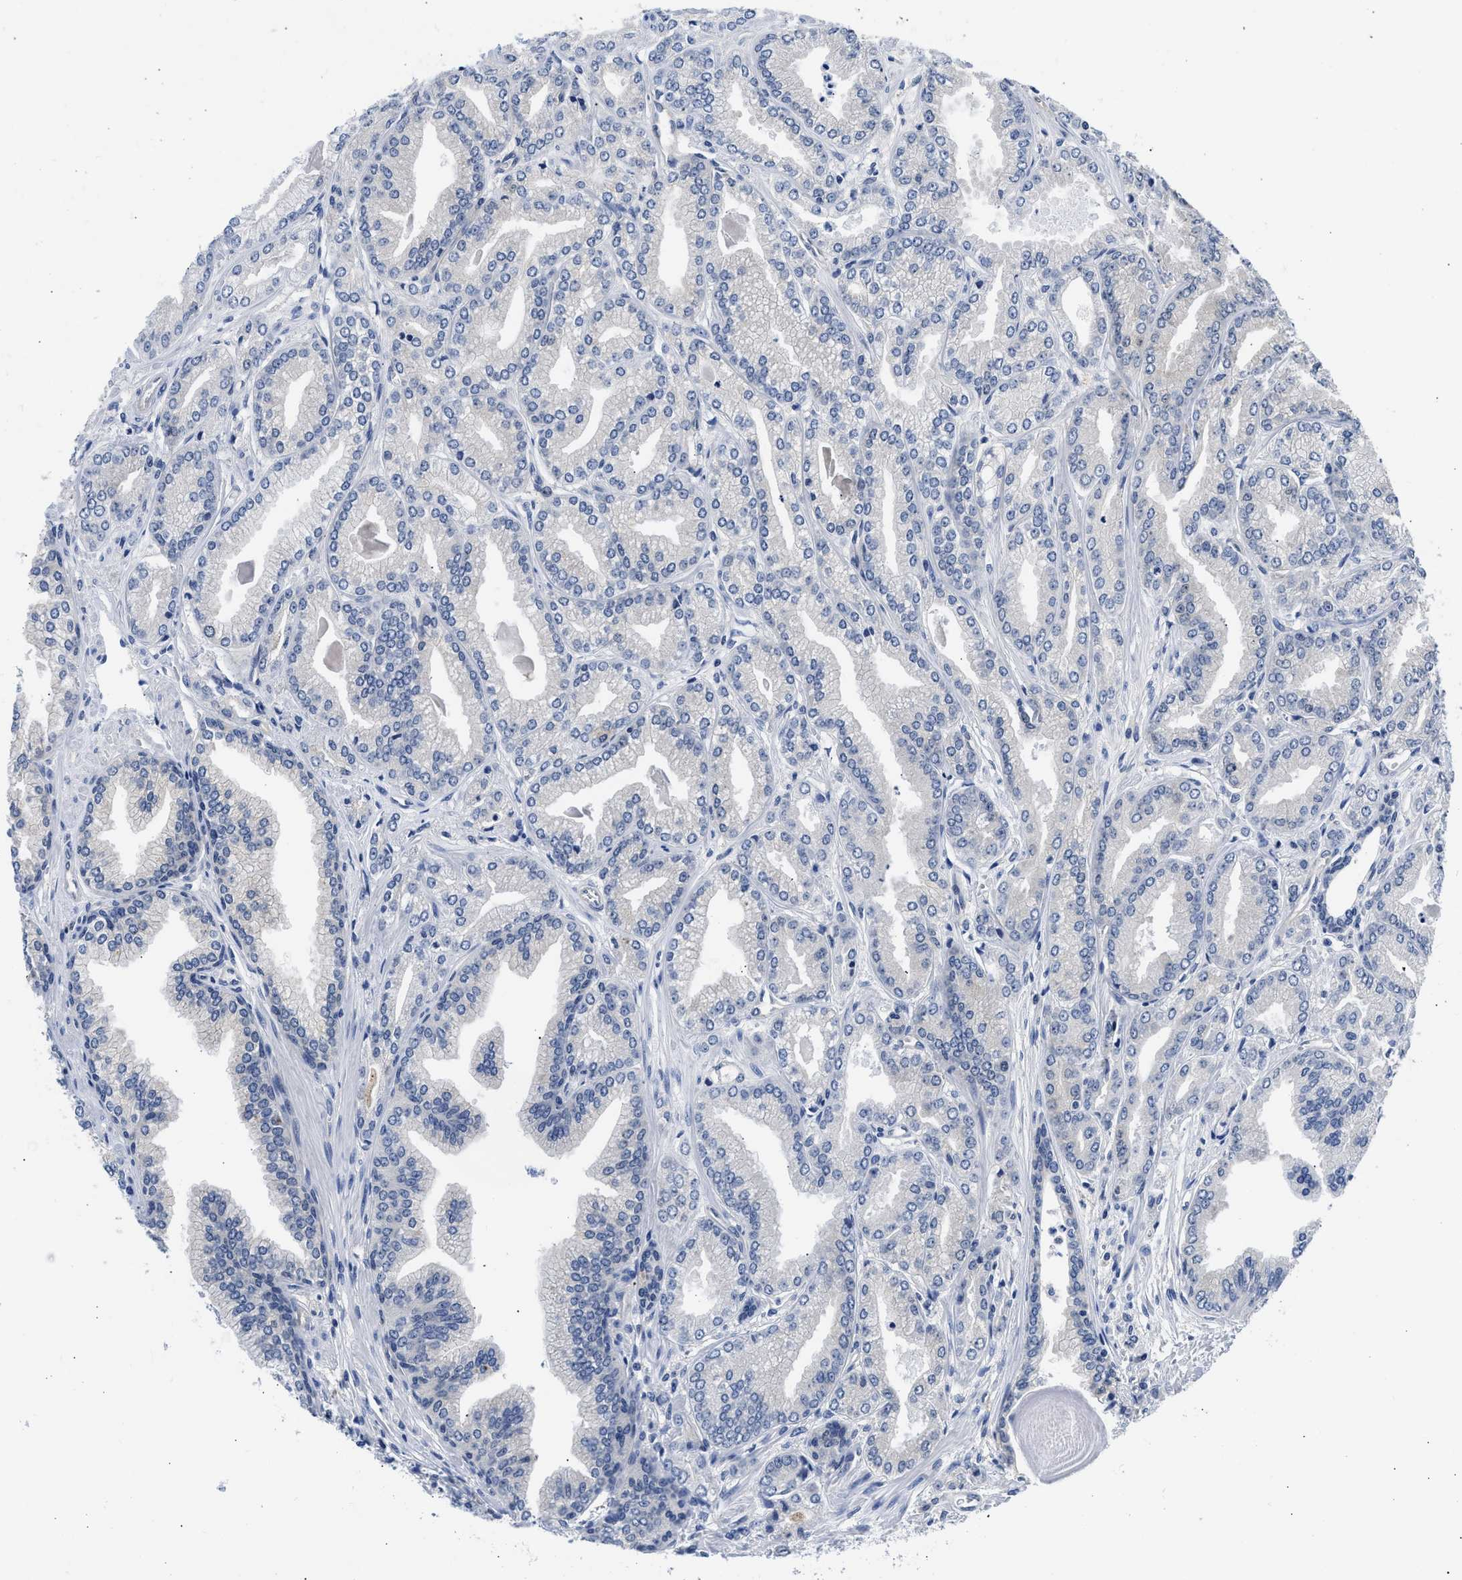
{"staining": {"intensity": "negative", "quantity": "none", "location": "none"}, "tissue": "prostate cancer", "cell_type": "Tumor cells", "image_type": "cancer", "snomed": [{"axis": "morphology", "description": "Adenocarcinoma, Low grade"}, {"axis": "topography", "description": "Prostate"}], "caption": "Immunohistochemical staining of prostate low-grade adenocarcinoma demonstrates no significant positivity in tumor cells. (Brightfield microscopy of DAB immunohistochemistry at high magnification).", "gene": "XPO5", "patient": {"sex": "male", "age": 52}}